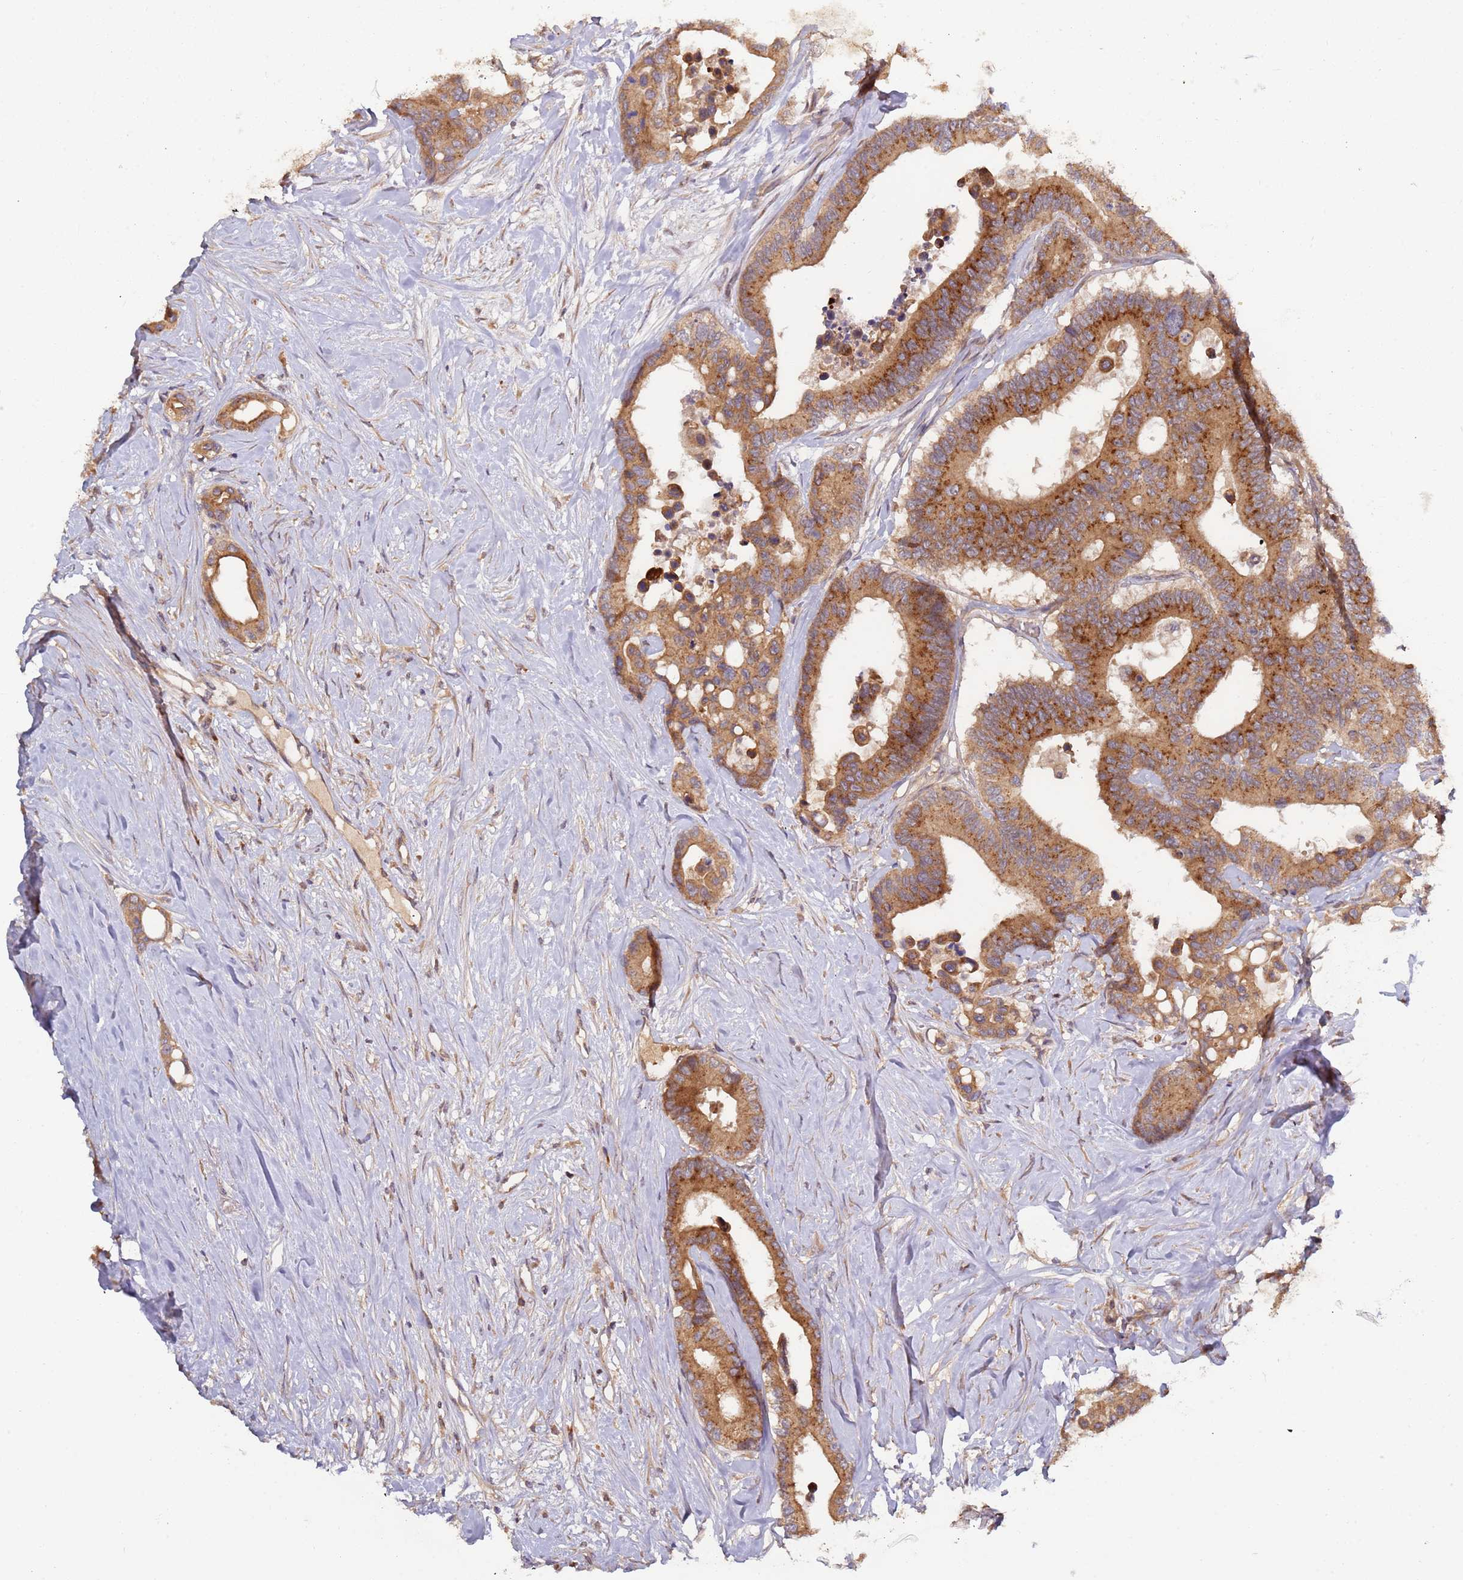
{"staining": {"intensity": "strong", "quantity": ">75%", "location": "cytoplasmic/membranous"}, "tissue": "colorectal cancer", "cell_type": "Tumor cells", "image_type": "cancer", "snomed": [{"axis": "morphology", "description": "Normal tissue, NOS"}, {"axis": "morphology", "description": "Adenocarcinoma, NOS"}, {"axis": "topography", "description": "Colon"}], "caption": "Adenocarcinoma (colorectal) stained with immunohistochemistry (IHC) reveals strong cytoplasmic/membranous expression in about >75% of tumor cells.", "gene": "OR5A2", "patient": {"sex": "male", "age": 82}}